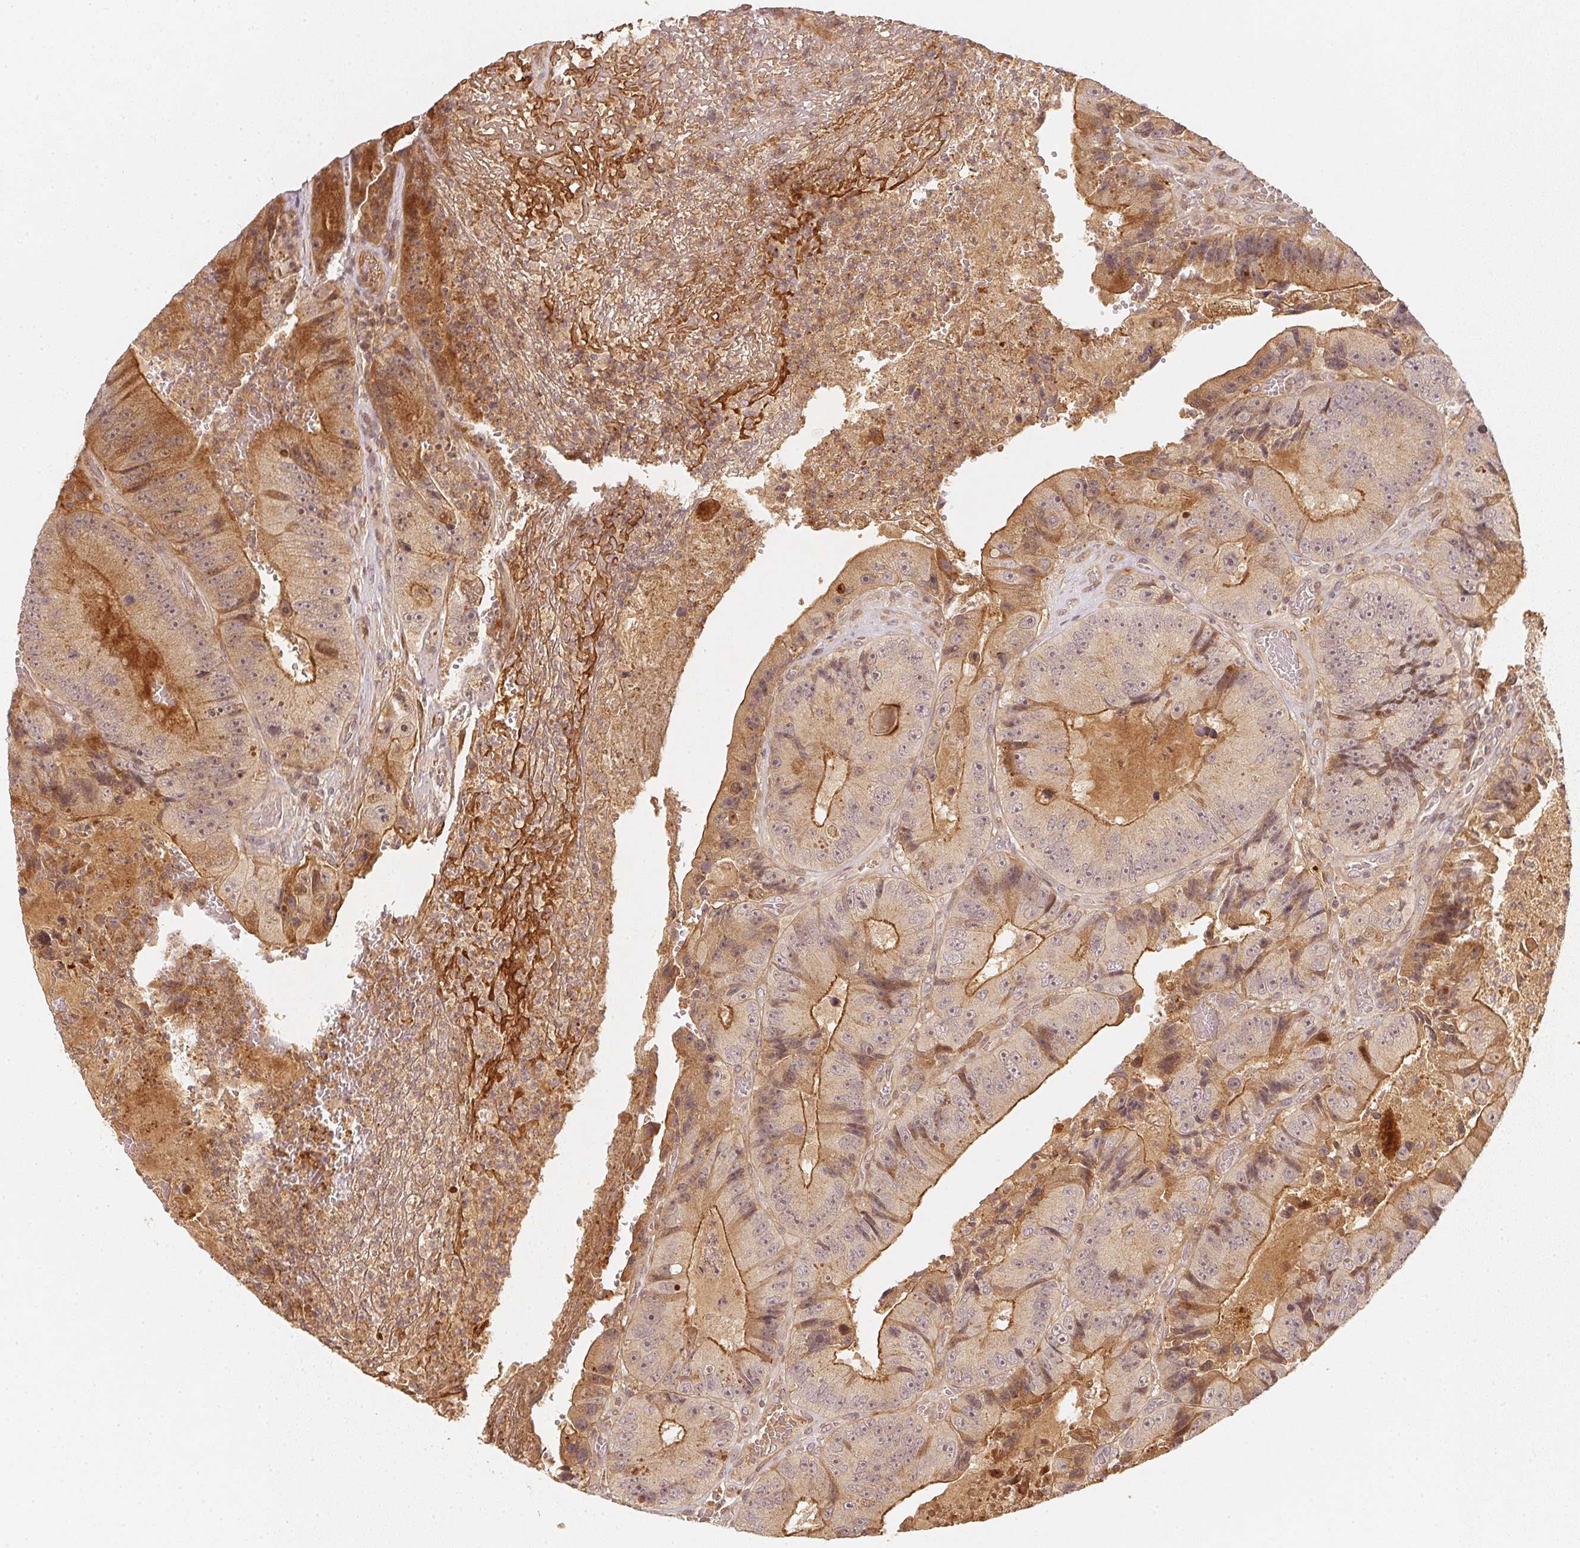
{"staining": {"intensity": "weak", "quantity": "<25%", "location": "cytoplasmic/membranous"}, "tissue": "colorectal cancer", "cell_type": "Tumor cells", "image_type": "cancer", "snomed": [{"axis": "morphology", "description": "Adenocarcinoma, NOS"}, {"axis": "topography", "description": "Colon"}], "caption": "This is a micrograph of immunohistochemistry staining of colorectal cancer, which shows no expression in tumor cells. (DAB (3,3'-diaminobenzidine) IHC with hematoxylin counter stain).", "gene": "SERPINE1", "patient": {"sex": "female", "age": 86}}